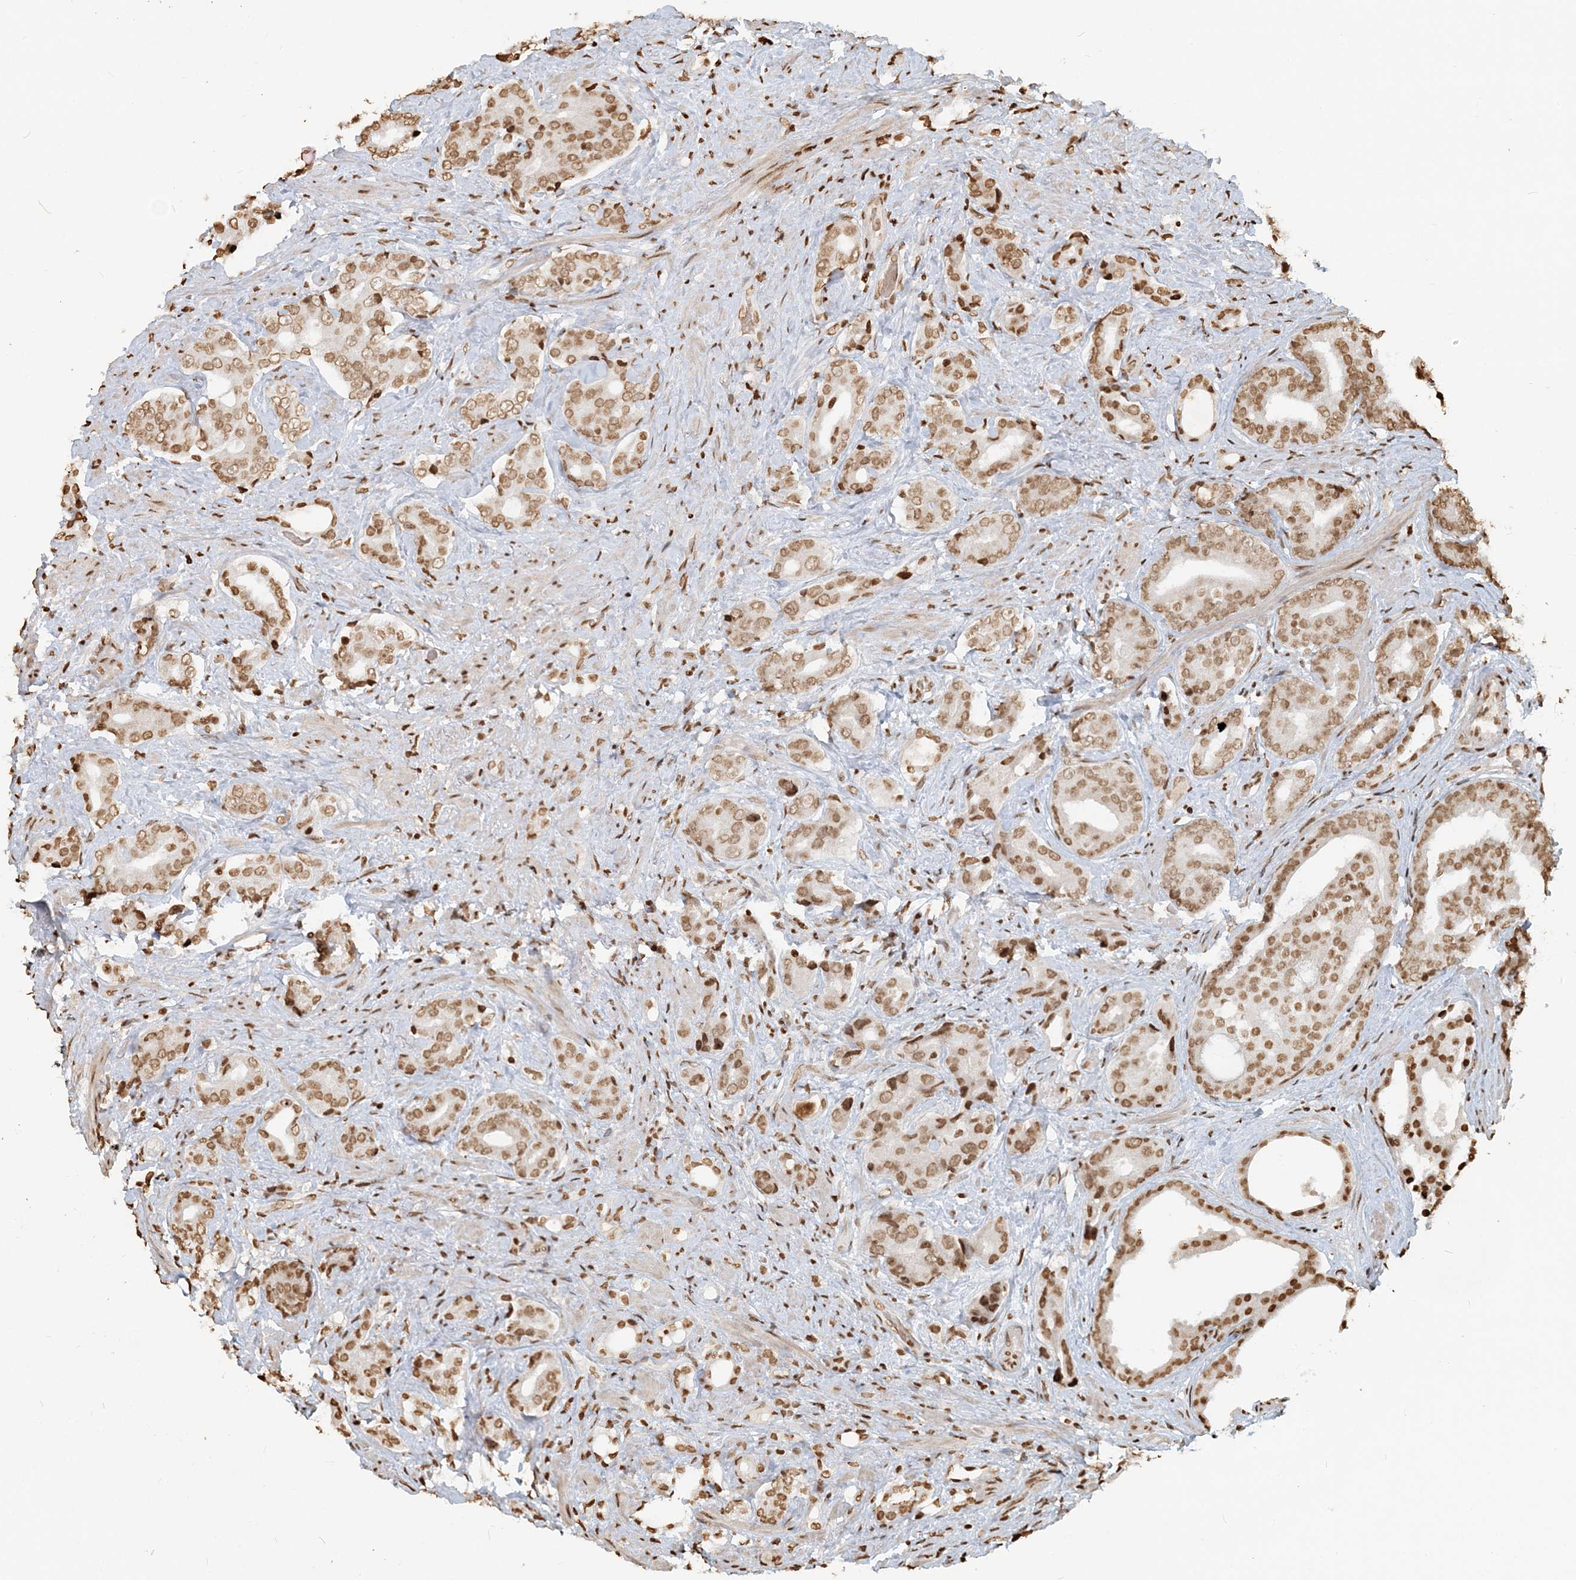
{"staining": {"intensity": "moderate", "quantity": ">75%", "location": "nuclear"}, "tissue": "prostate cancer", "cell_type": "Tumor cells", "image_type": "cancer", "snomed": [{"axis": "morphology", "description": "Adenocarcinoma, High grade"}, {"axis": "topography", "description": "Prostate"}], "caption": "A photomicrograph of prostate adenocarcinoma (high-grade) stained for a protein displays moderate nuclear brown staining in tumor cells.", "gene": "H3-3B", "patient": {"sex": "male", "age": 71}}